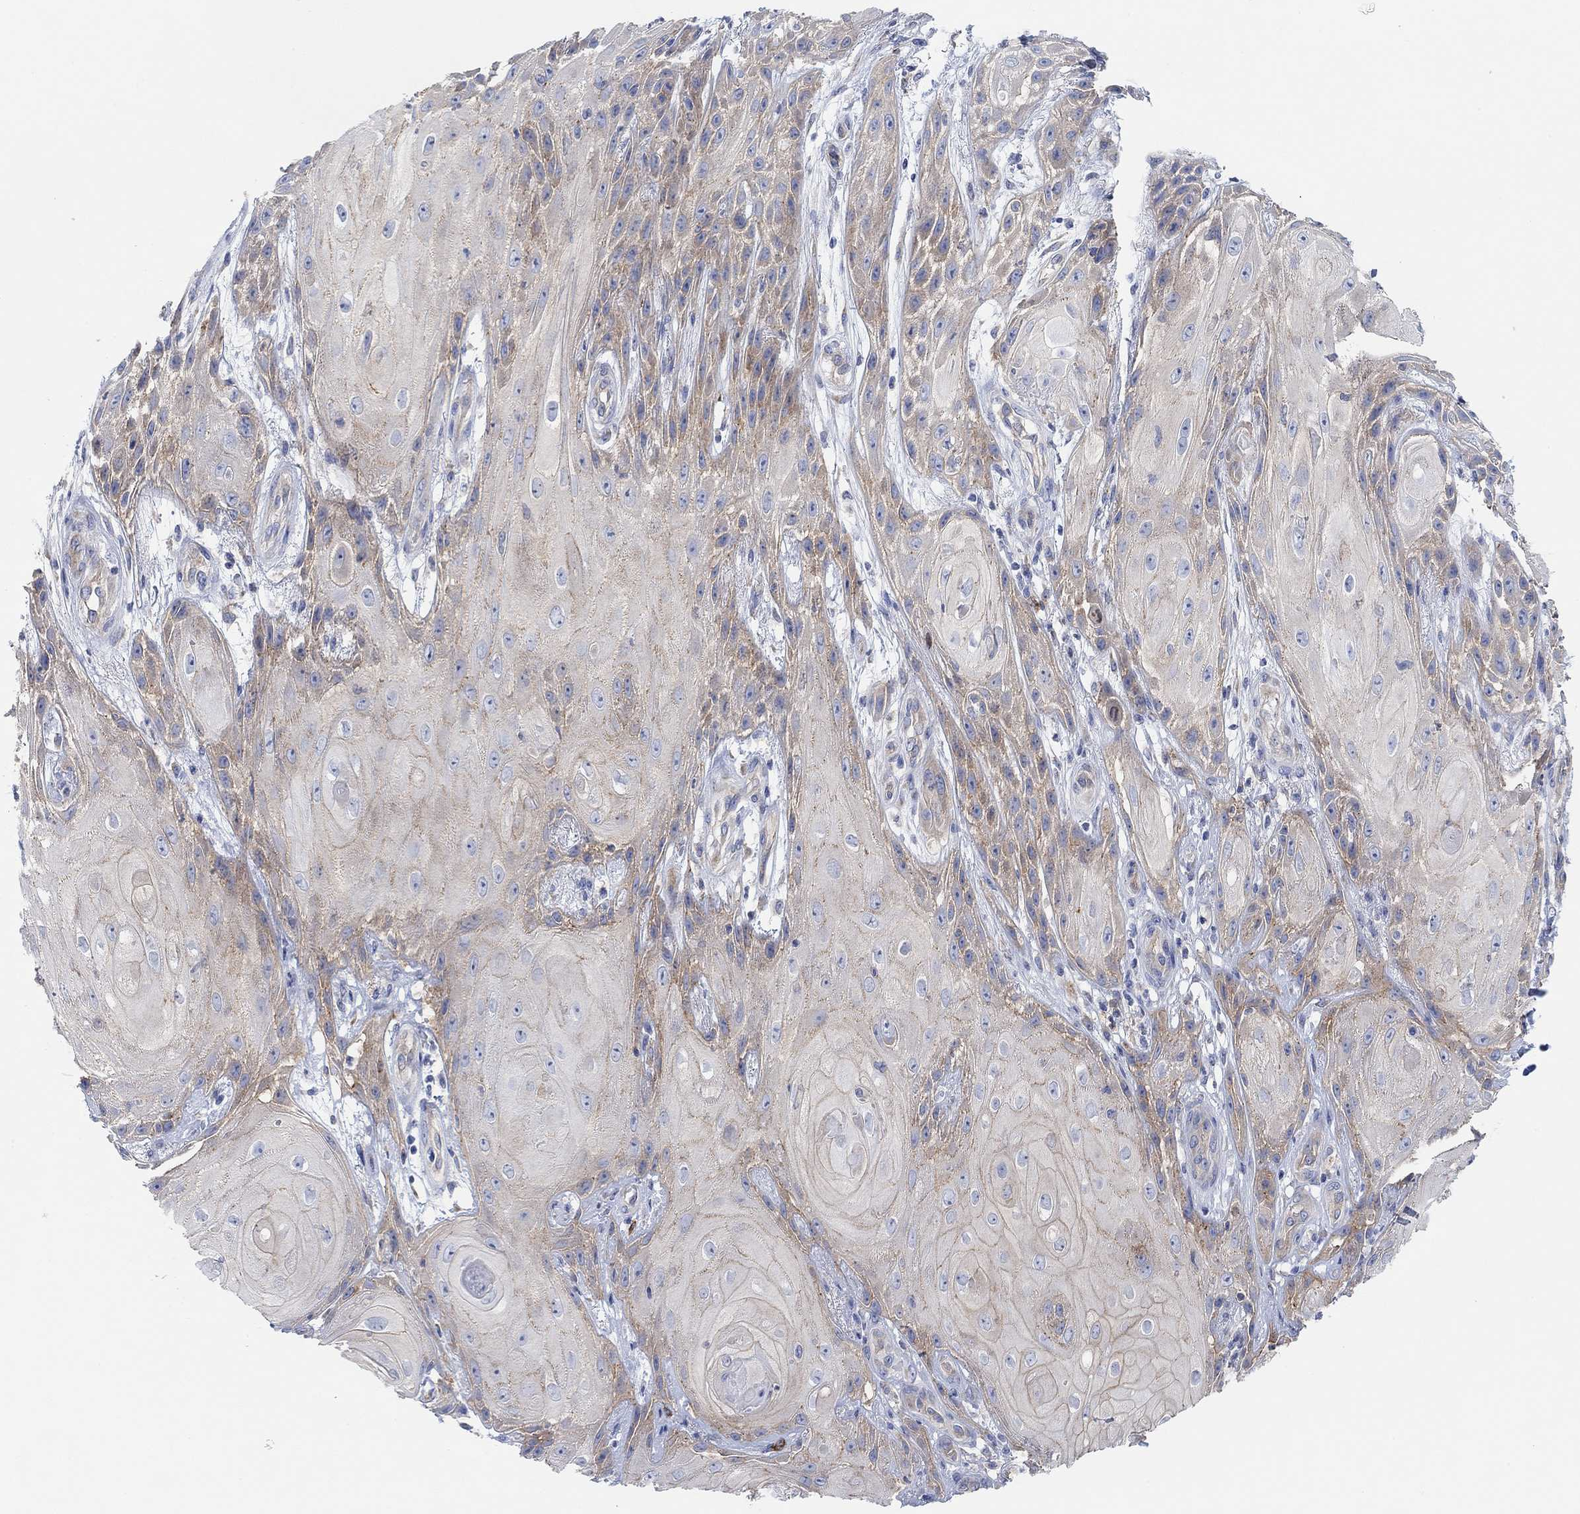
{"staining": {"intensity": "weak", "quantity": "25%-75%", "location": "cytoplasmic/membranous"}, "tissue": "skin cancer", "cell_type": "Tumor cells", "image_type": "cancer", "snomed": [{"axis": "morphology", "description": "Squamous cell carcinoma, NOS"}, {"axis": "topography", "description": "Skin"}], "caption": "Immunohistochemical staining of squamous cell carcinoma (skin) demonstrates weak cytoplasmic/membranous protein staining in about 25%-75% of tumor cells.", "gene": "RGS1", "patient": {"sex": "male", "age": 62}}